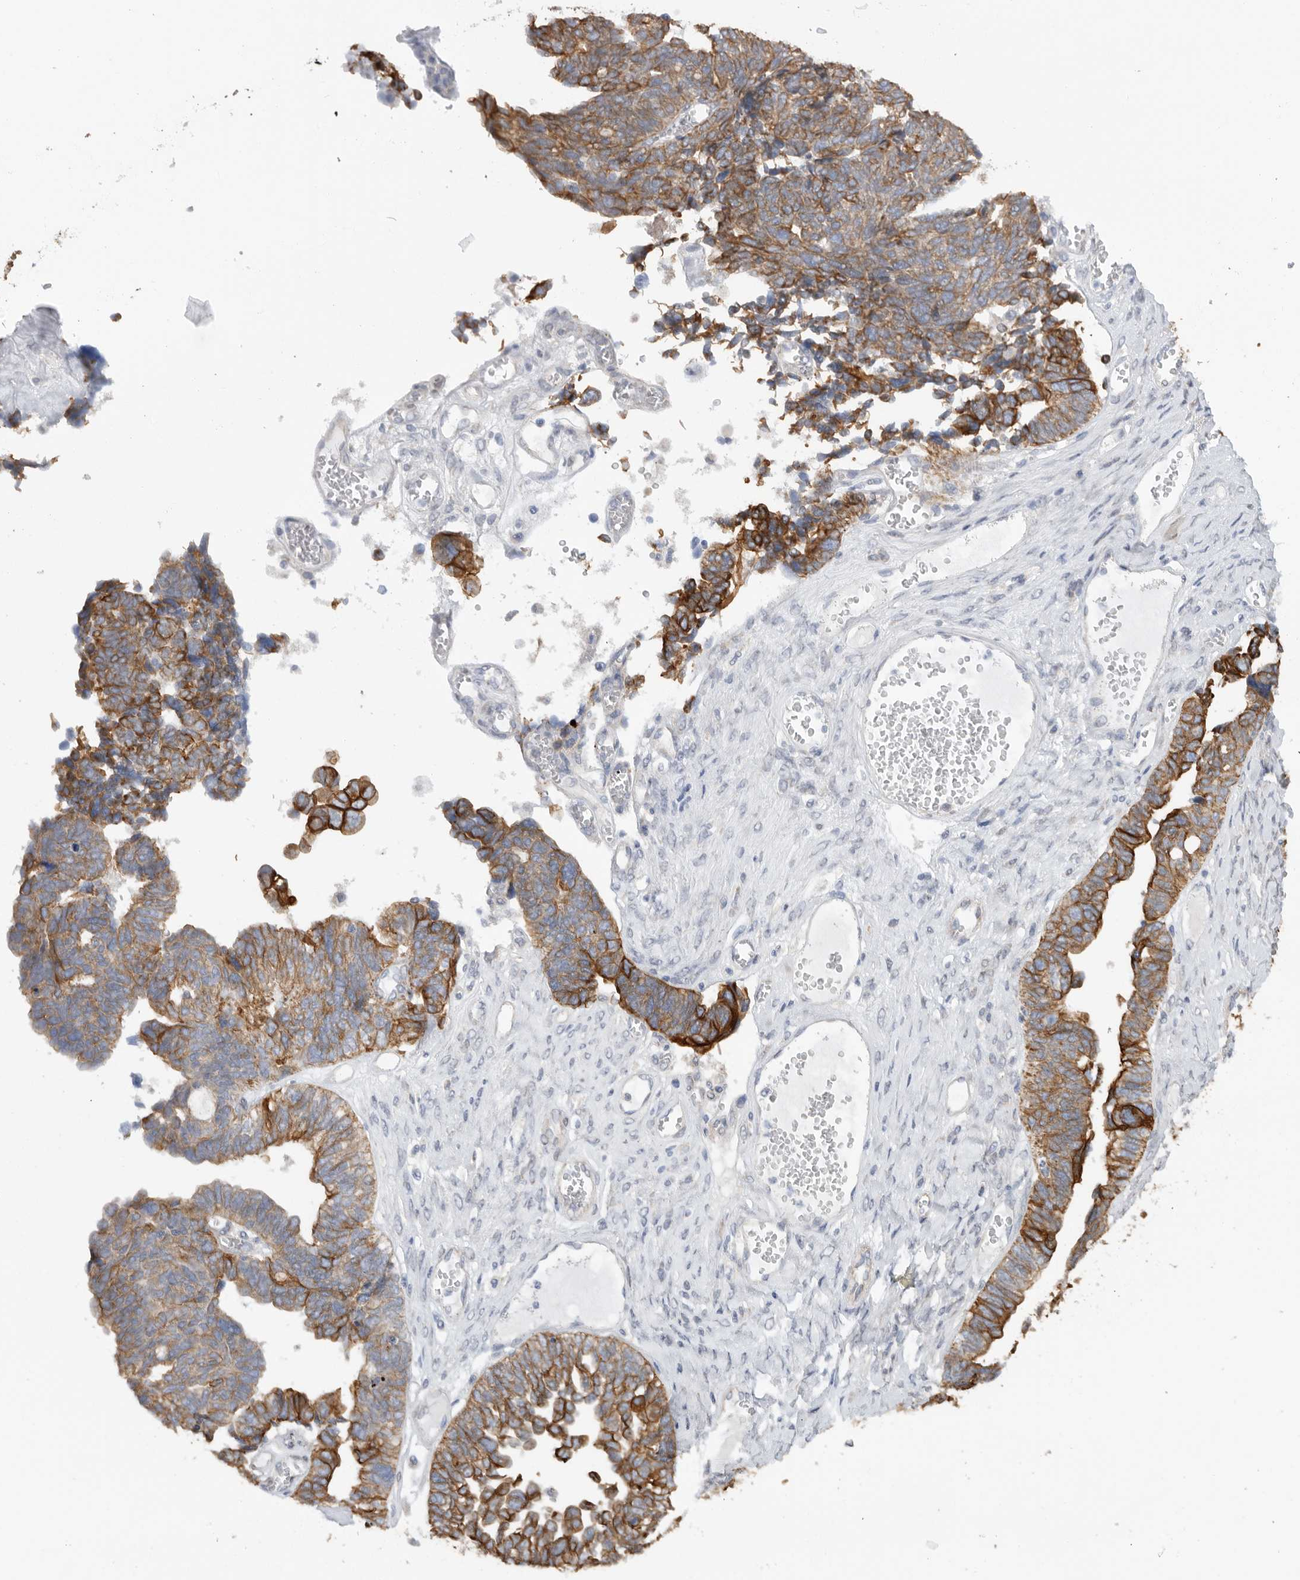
{"staining": {"intensity": "moderate", "quantity": ">75%", "location": "cytoplasmic/membranous"}, "tissue": "ovarian cancer", "cell_type": "Tumor cells", "image_type": "cancer", "snomed": [{"axis": "morphology", "description": "Cystadenocarcinoma, serous, NOS"}, {"axis": "topography", "description": "Ovary"}], "caption": "High-power microscopy captured an IHC histopathology image of ovarian cancer, revealing moderate cytoplasmic/membranous positivity in approximately >75% of tumor cells.", "gene": "MTFR1L", "patient": {"sex": "female", "age": 79}}